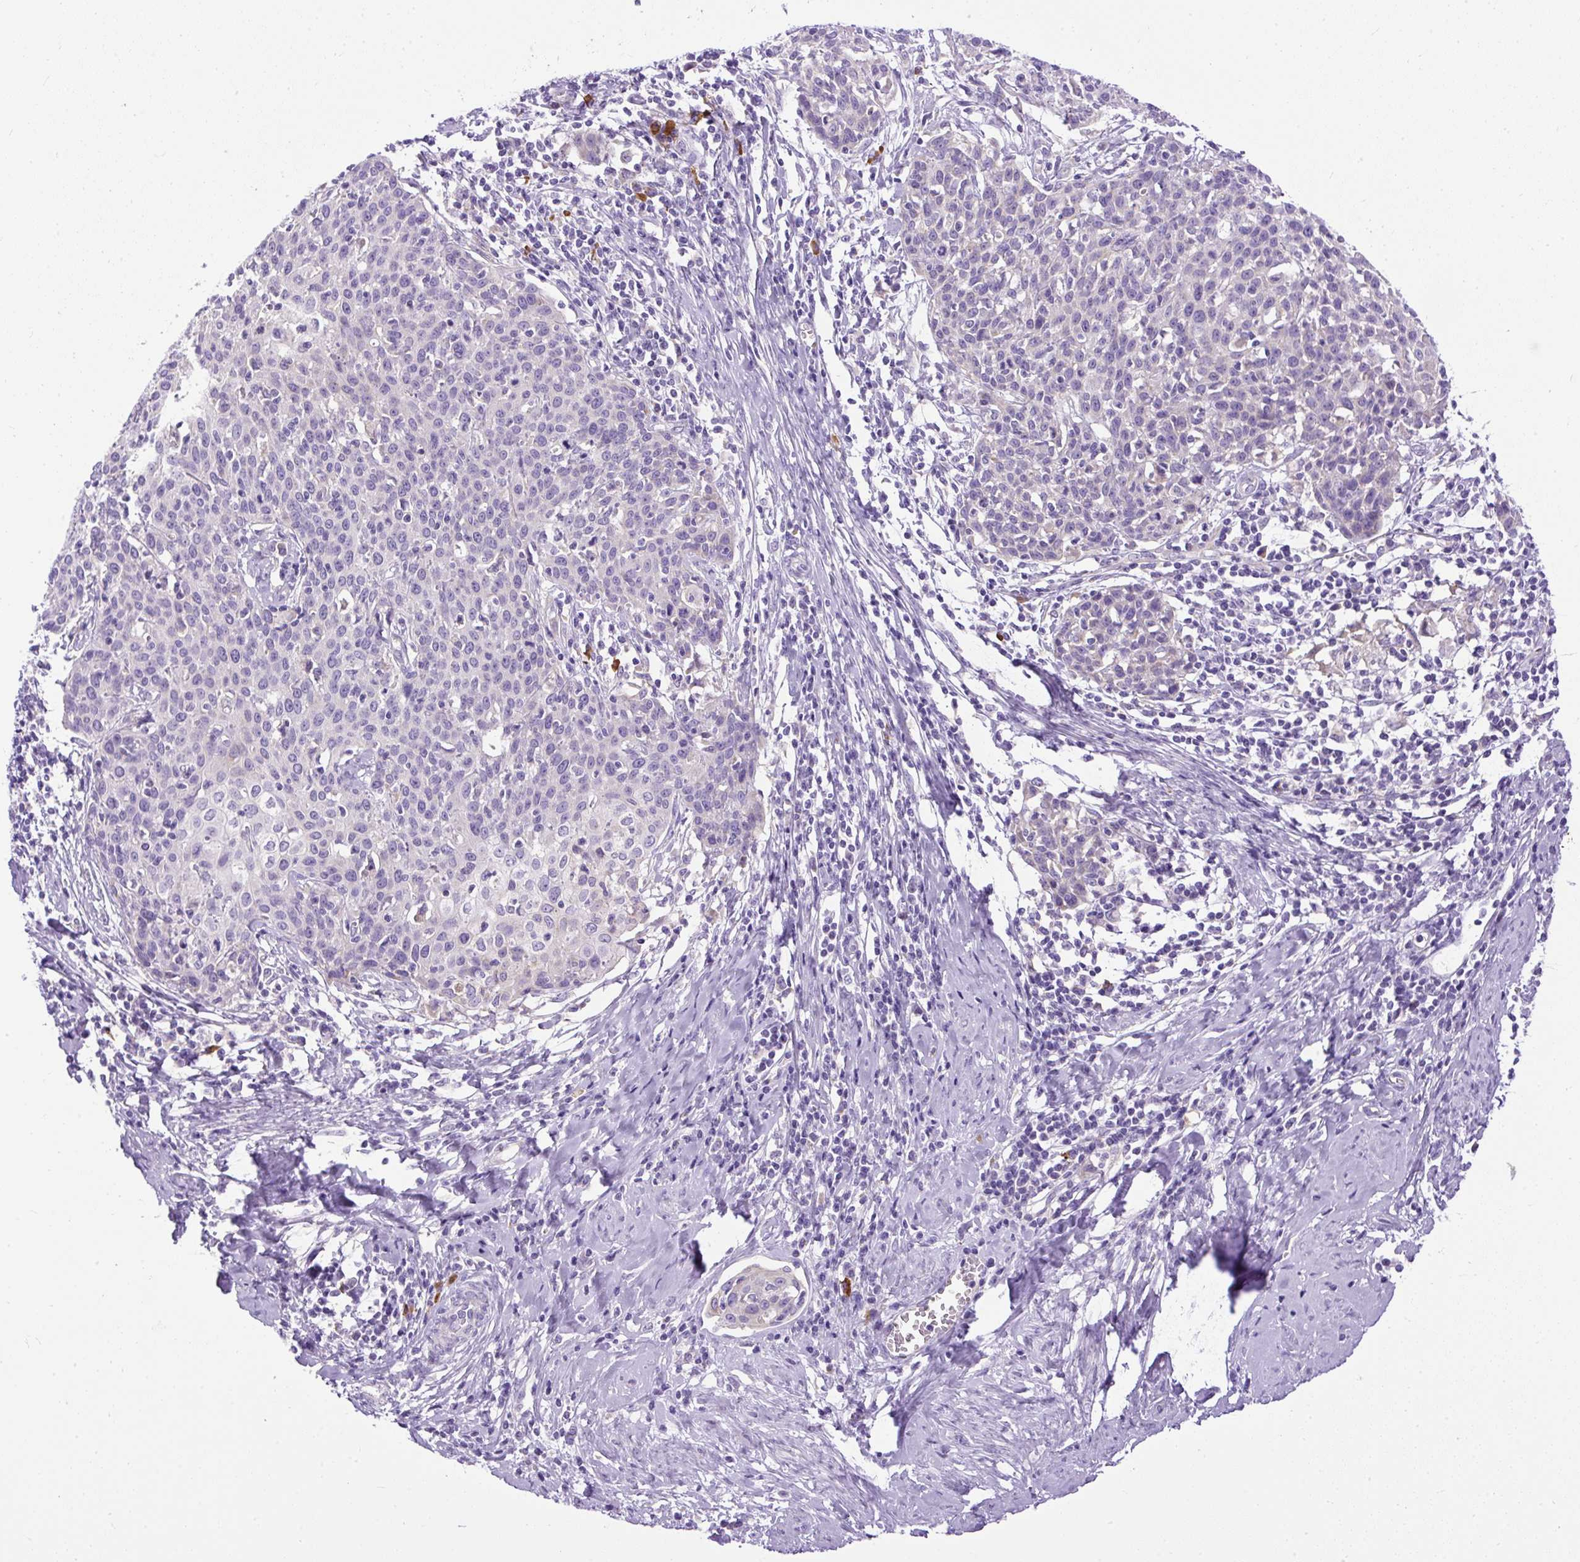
{"staining": {"intensity": "negative", "quantity": "none", "location": "none"}, "tissue": "cervical cancer", "cell_type": "Tumor cells", "image_type": "cancer", "snomed": [{"axis": "morphology", "description": "Squamous cell carcinoma, NOS"}, {"axis": "topography", "description": "Cervix"}], "caption": "Immunohistochemistry (IHC) histopathology image of neoplastic tissue: cervical cancer stained with DAB displays no significant protein expression in tumor cells. Nuclei are stained in blue.", "gene": "SYBU", "patient": {"sex": "female", "age": 38}}